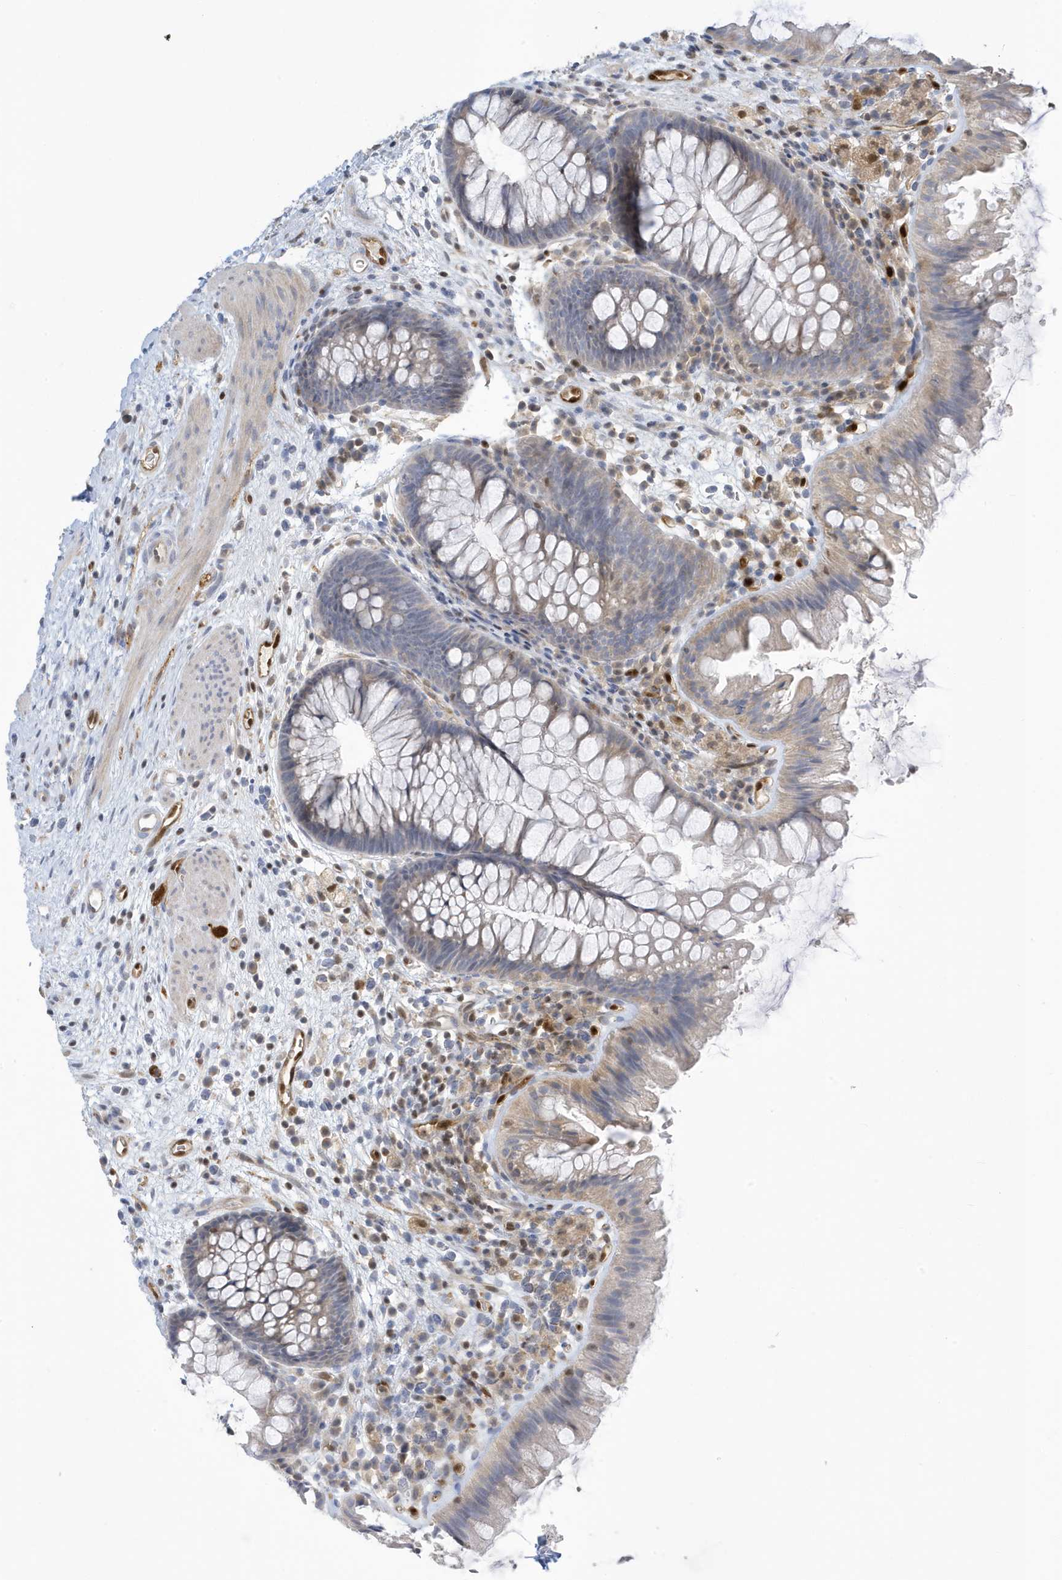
{"staining": {"intensity": "strong", "quantity": ">75%", "location": "cytoplasmic/membranous,nuclear"}, "tissue": "colon", "cell_type": "Endothelial cells", "image_type": "normal", "snomed": [{"axis": "morphology", "description": "Normal tissue, NOS"}, {"axis": "topography", "description": "Colon"}], "caption": "Protein expression analysis of benign human colon reveals strong cytoplasmic/membranous,nuclear positivity in approximately >75% of endothelial cells.", "gene": "NCOA7", "patient": {"sex": "female", "age": 62}}